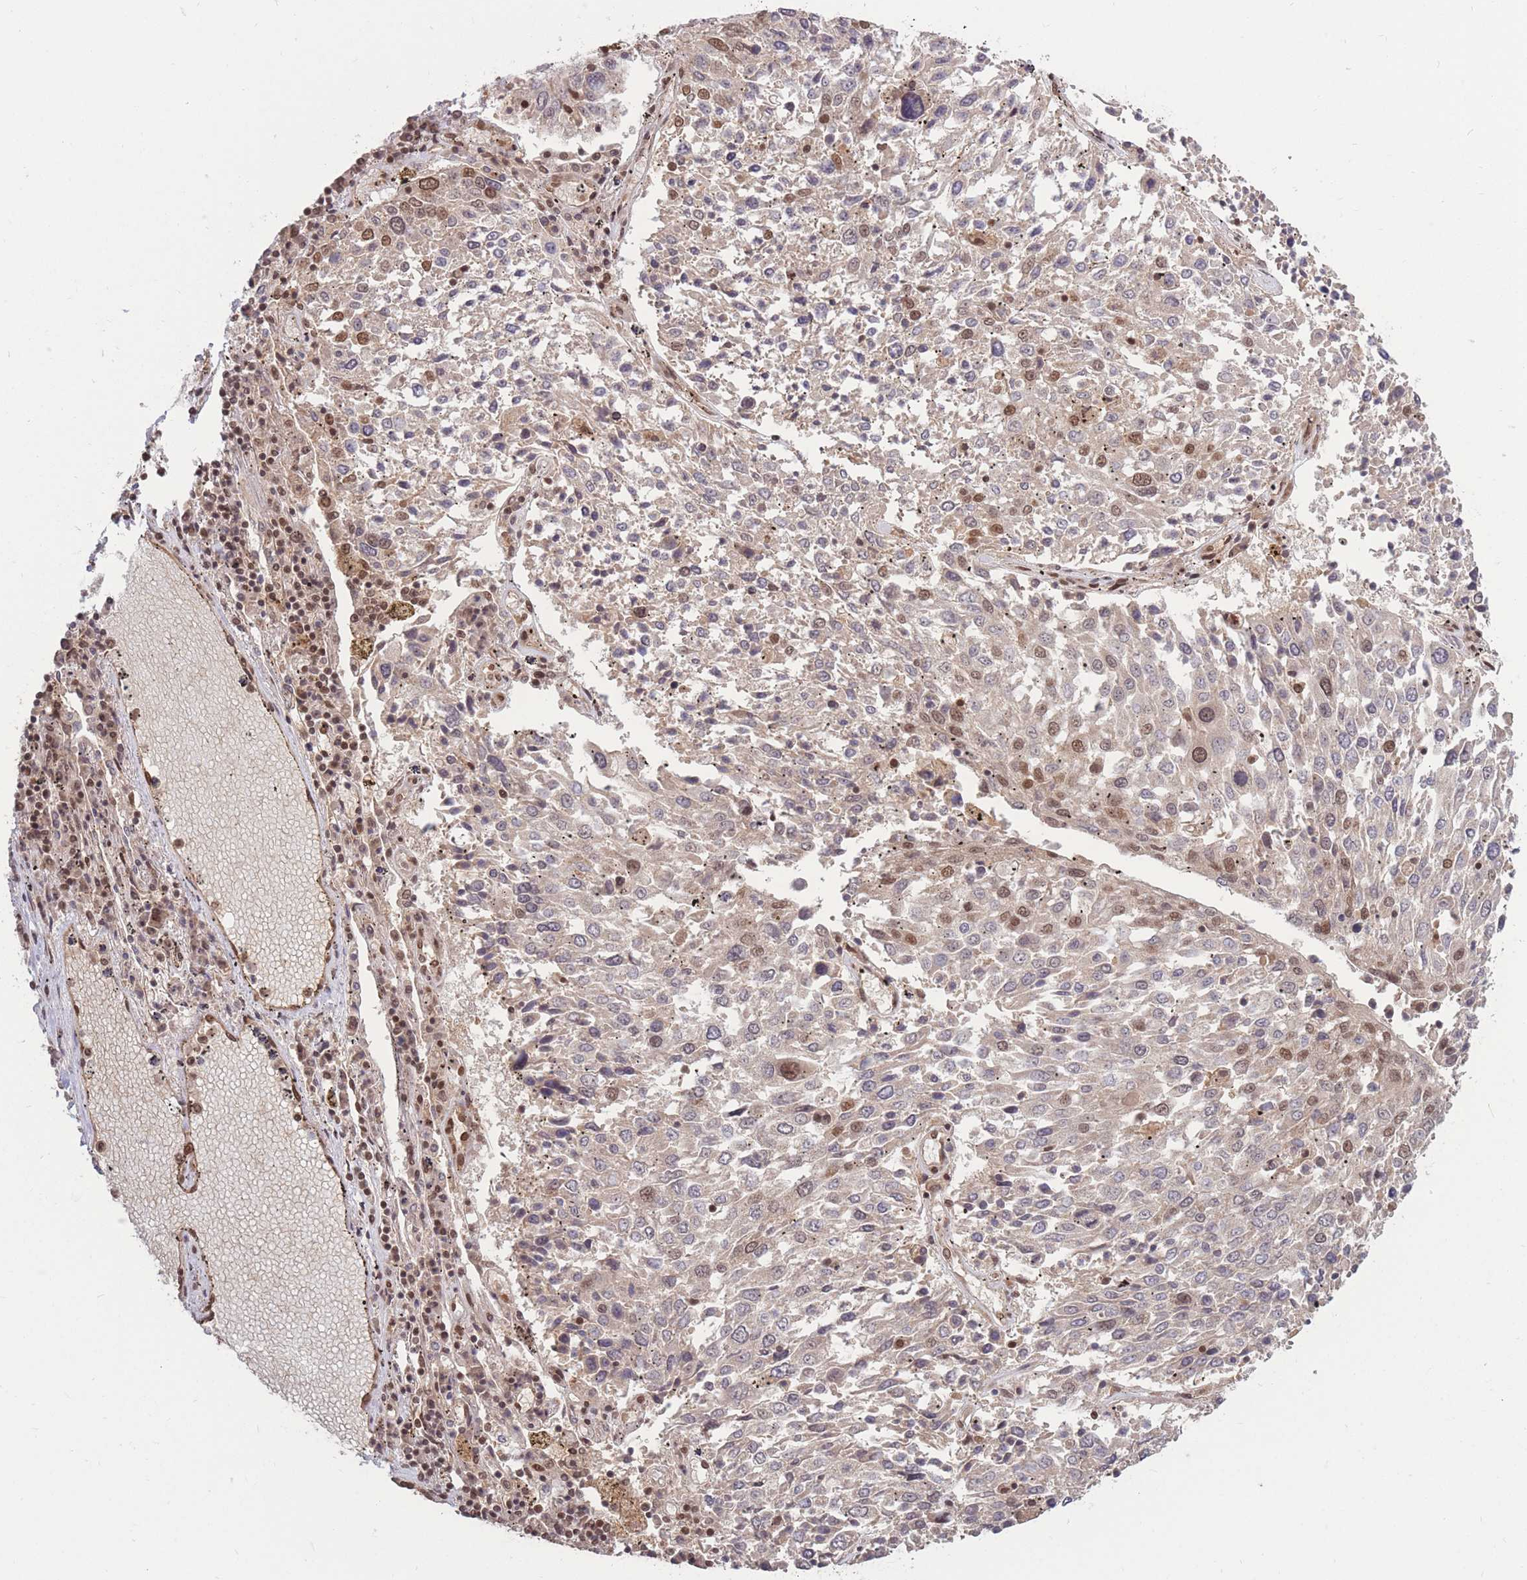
{"staining": {"intensity": "moderate", "quantity": "25%-75%", "location": "nuclear"}, "tissue": "lung cancer", "cell_type": "Tumor cells", "image_type": "cancer", "snomed": [{"axis": "morphology", "description": "Squamous cell carcinoma, NOS"}, {"axis": "topography", "description": "Lung"}], "caption": "Immunohistochemistry (IHC) staining of lung cancer (squamous cell carcinoma), which reveals medium levels of moderate nuclear expression in about 25%-75% of tumor cells indicating moderate nuclear protein positivity. The staining was performed using DAB (3,3'-diaminobenzidine) (brown) for protein detection and nuclei were counterstained in hematoxylin (blue).", "gene": "SRA1", "patient": {"sex": "male", "age": 65}}